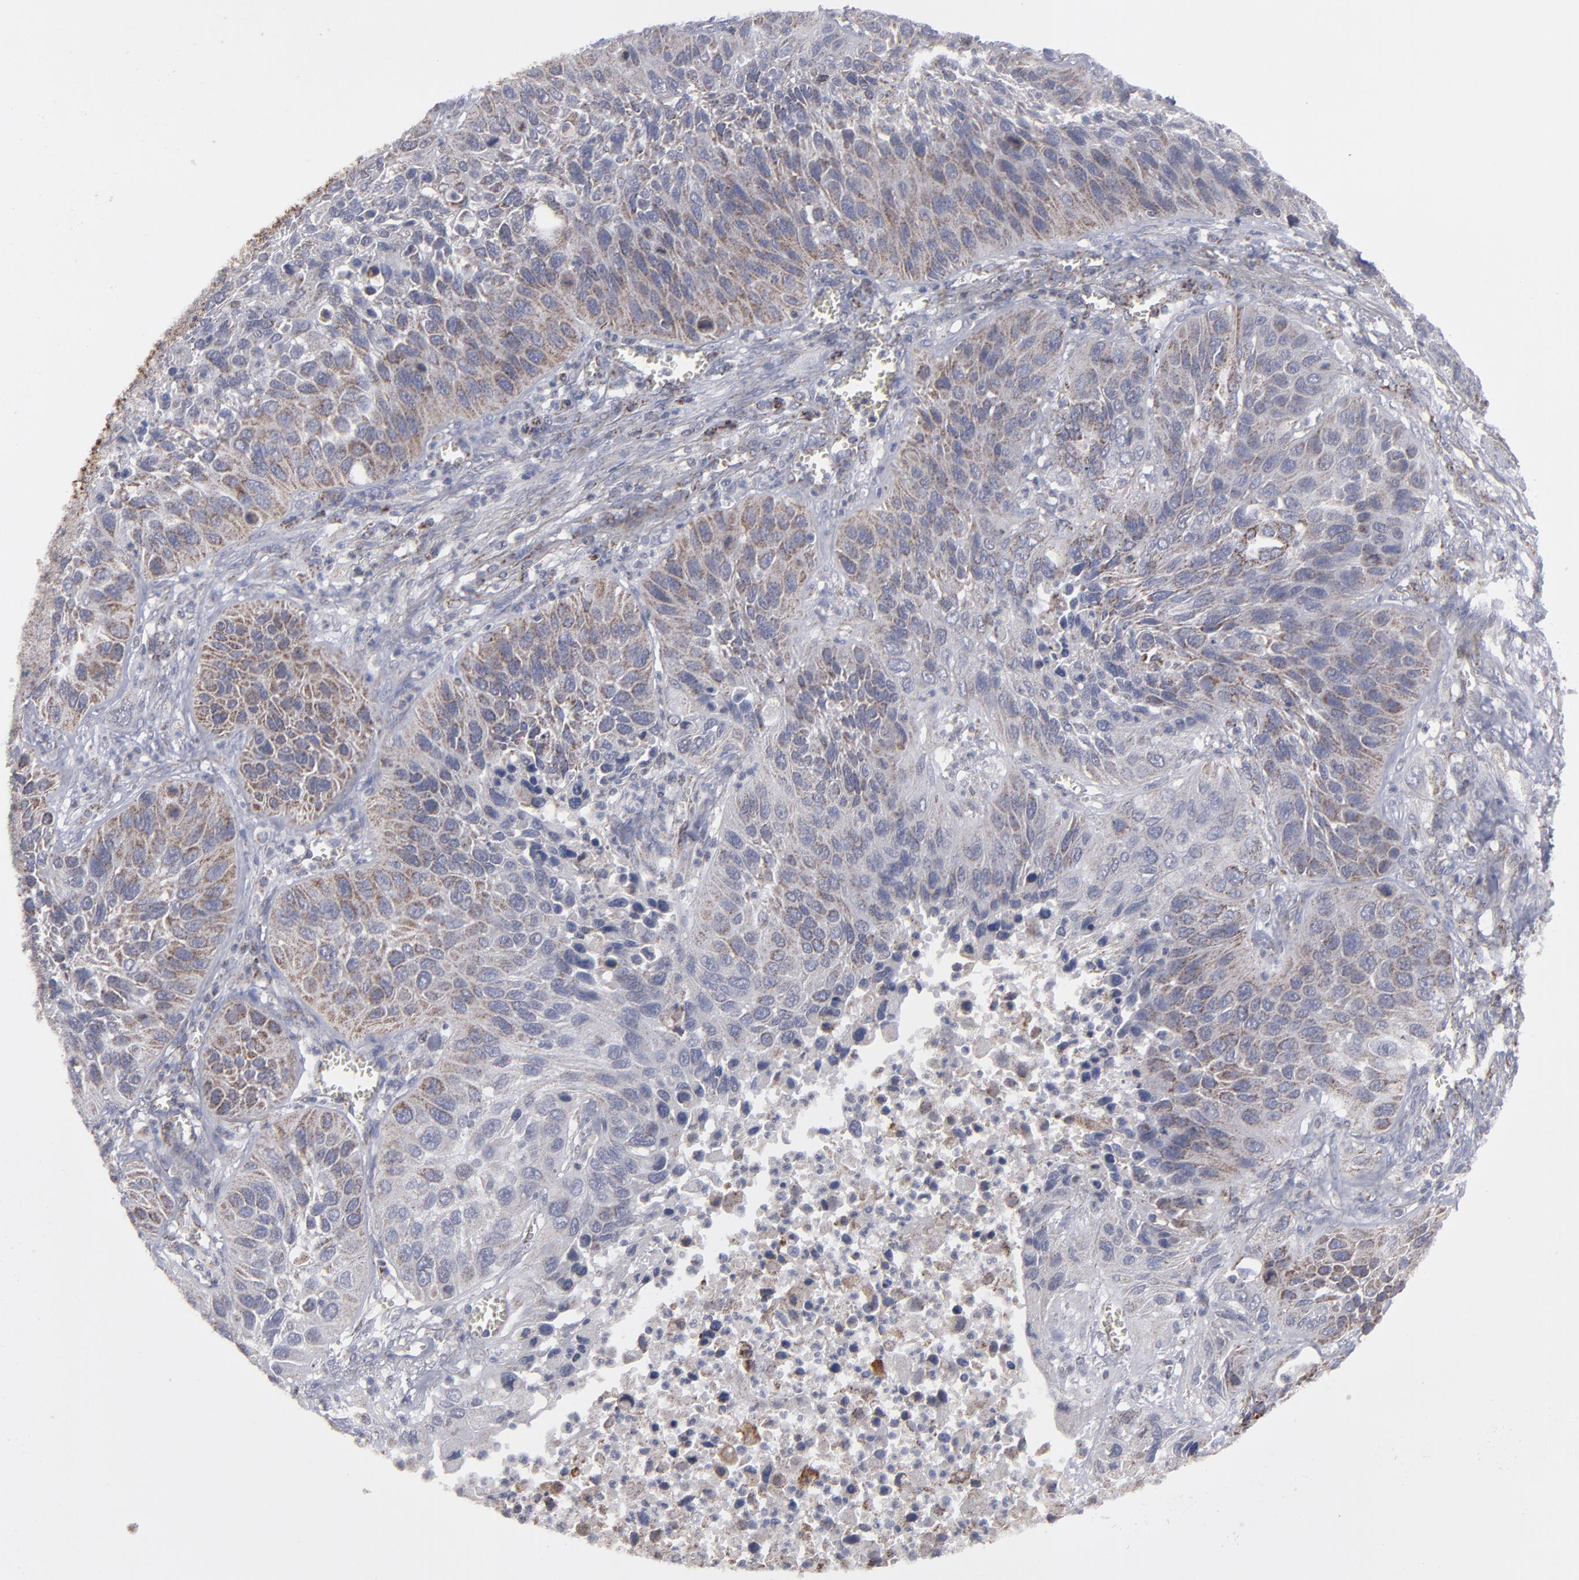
{"staining": {"intensity": "moderate", "quantity": "25%-75%", "location": "cytoplasmic/membranous"}, "tissue": "lung cancer", "cell_type": "Tumor cells", "image_type": "cancer", "snomed": [{"axis": "morphology", "description": "Squamous cell carcinoma, NOS"}, {"axis": "topography", "description": "Lung"}], "caption": "Squamous cell carcinoma (lung) stained with a protein marker demonstrates moderate staining in tumor cells.", "gene": "MYOM2", "patient": {"sex": "female", "age": 76}}